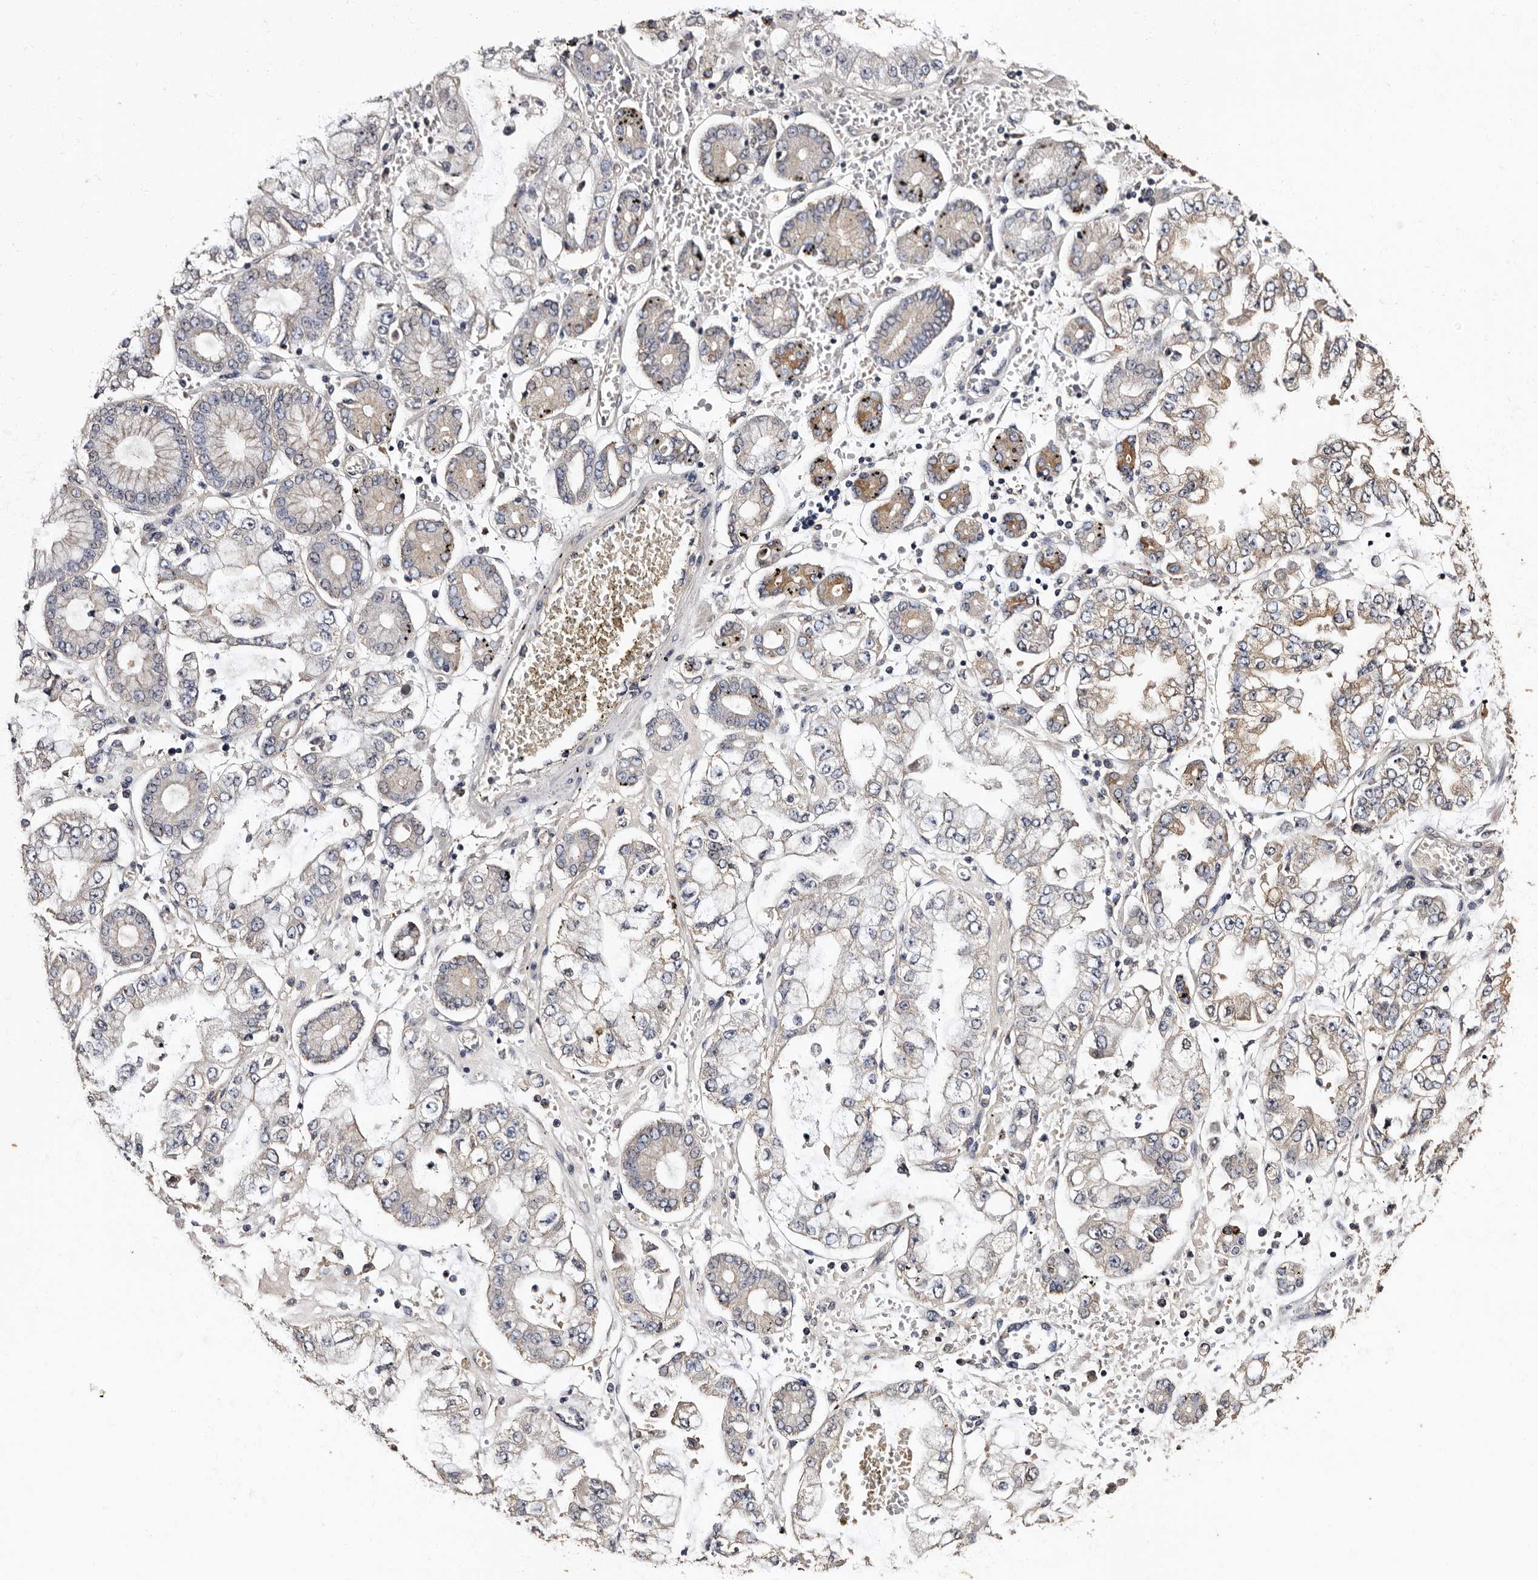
{"staining": {"intensity": "weak", "quantity": "<25%", "location": "cytoplasmic/membranous"}, "tissue": "stomach cancer", "cell_type": "Tumor cells", "image_type": "cancer", "snomed": [{"axis": "morphology", "description": "Adenocarcinoma, NOS"}, {"axis": "topography", "description": "Stomach"}], "caption": "Immunohistochemistry (IHC) histopathology image of human stomach adenocarcinoma stained for a protein (brown), which shows no staining in tumor cells.", "gene": "ADCK5", "patient": {"sex": "male", "age": 76}}